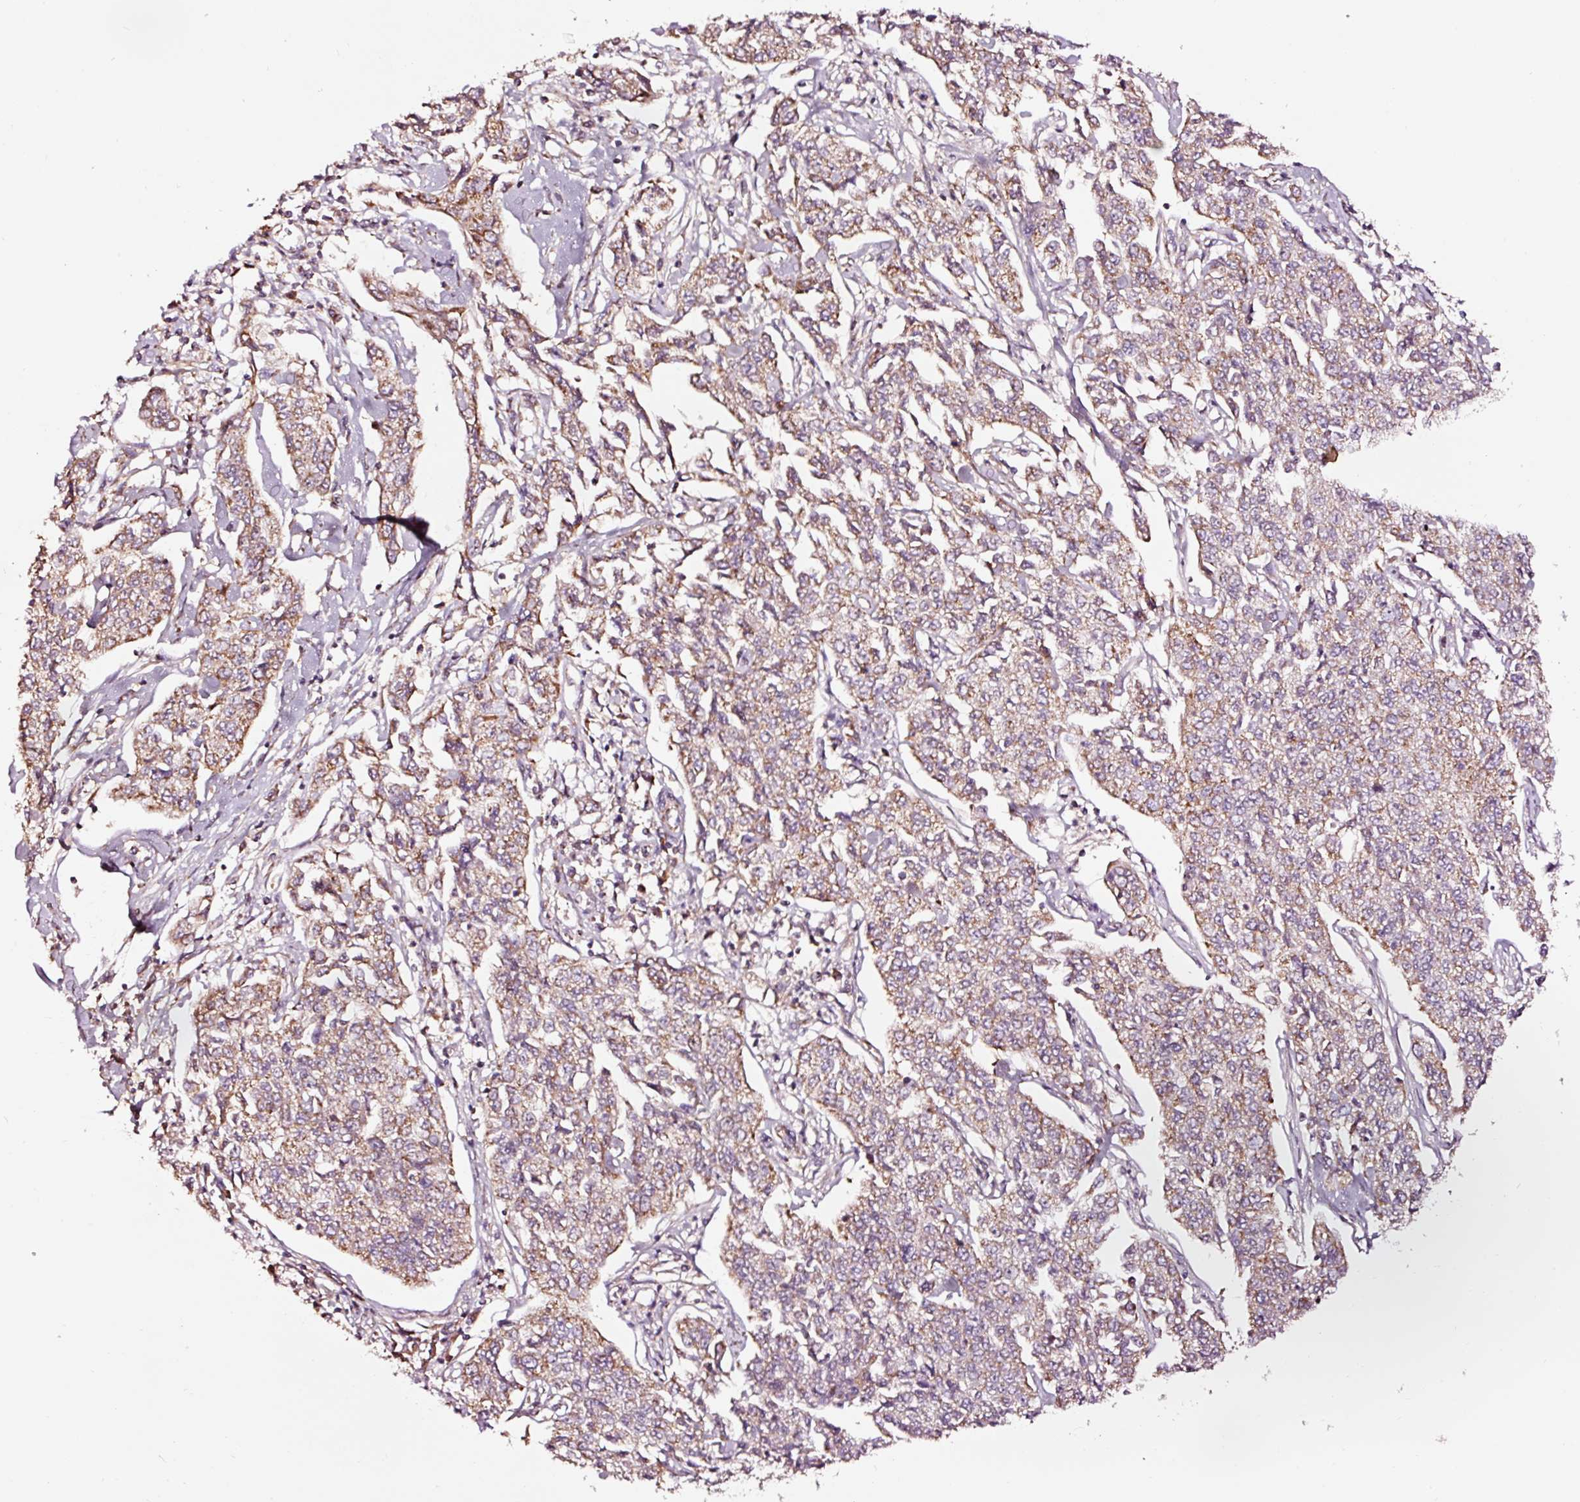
{"staining": {"intensity": "weak", "quantity": ">75%", "location": "cytoplasmic/membranous"}, "tissue": "cervical cancer", "cell_type": "Tumor cells", "image_type": "cancer", "snomed": [{"axis": "morphology", "description": "Squamous cell carcinoma, NOS"}, {"axis": "topography", "description": "Cervix"}], "caption": "Protein staining by immunohistochemistry displays weak cytoplasmic/membranous positivity in about >75% of tumor cells in cervical cancer.", "gene": "TPM1", "patient": {"sex": "female", "age": 35}}